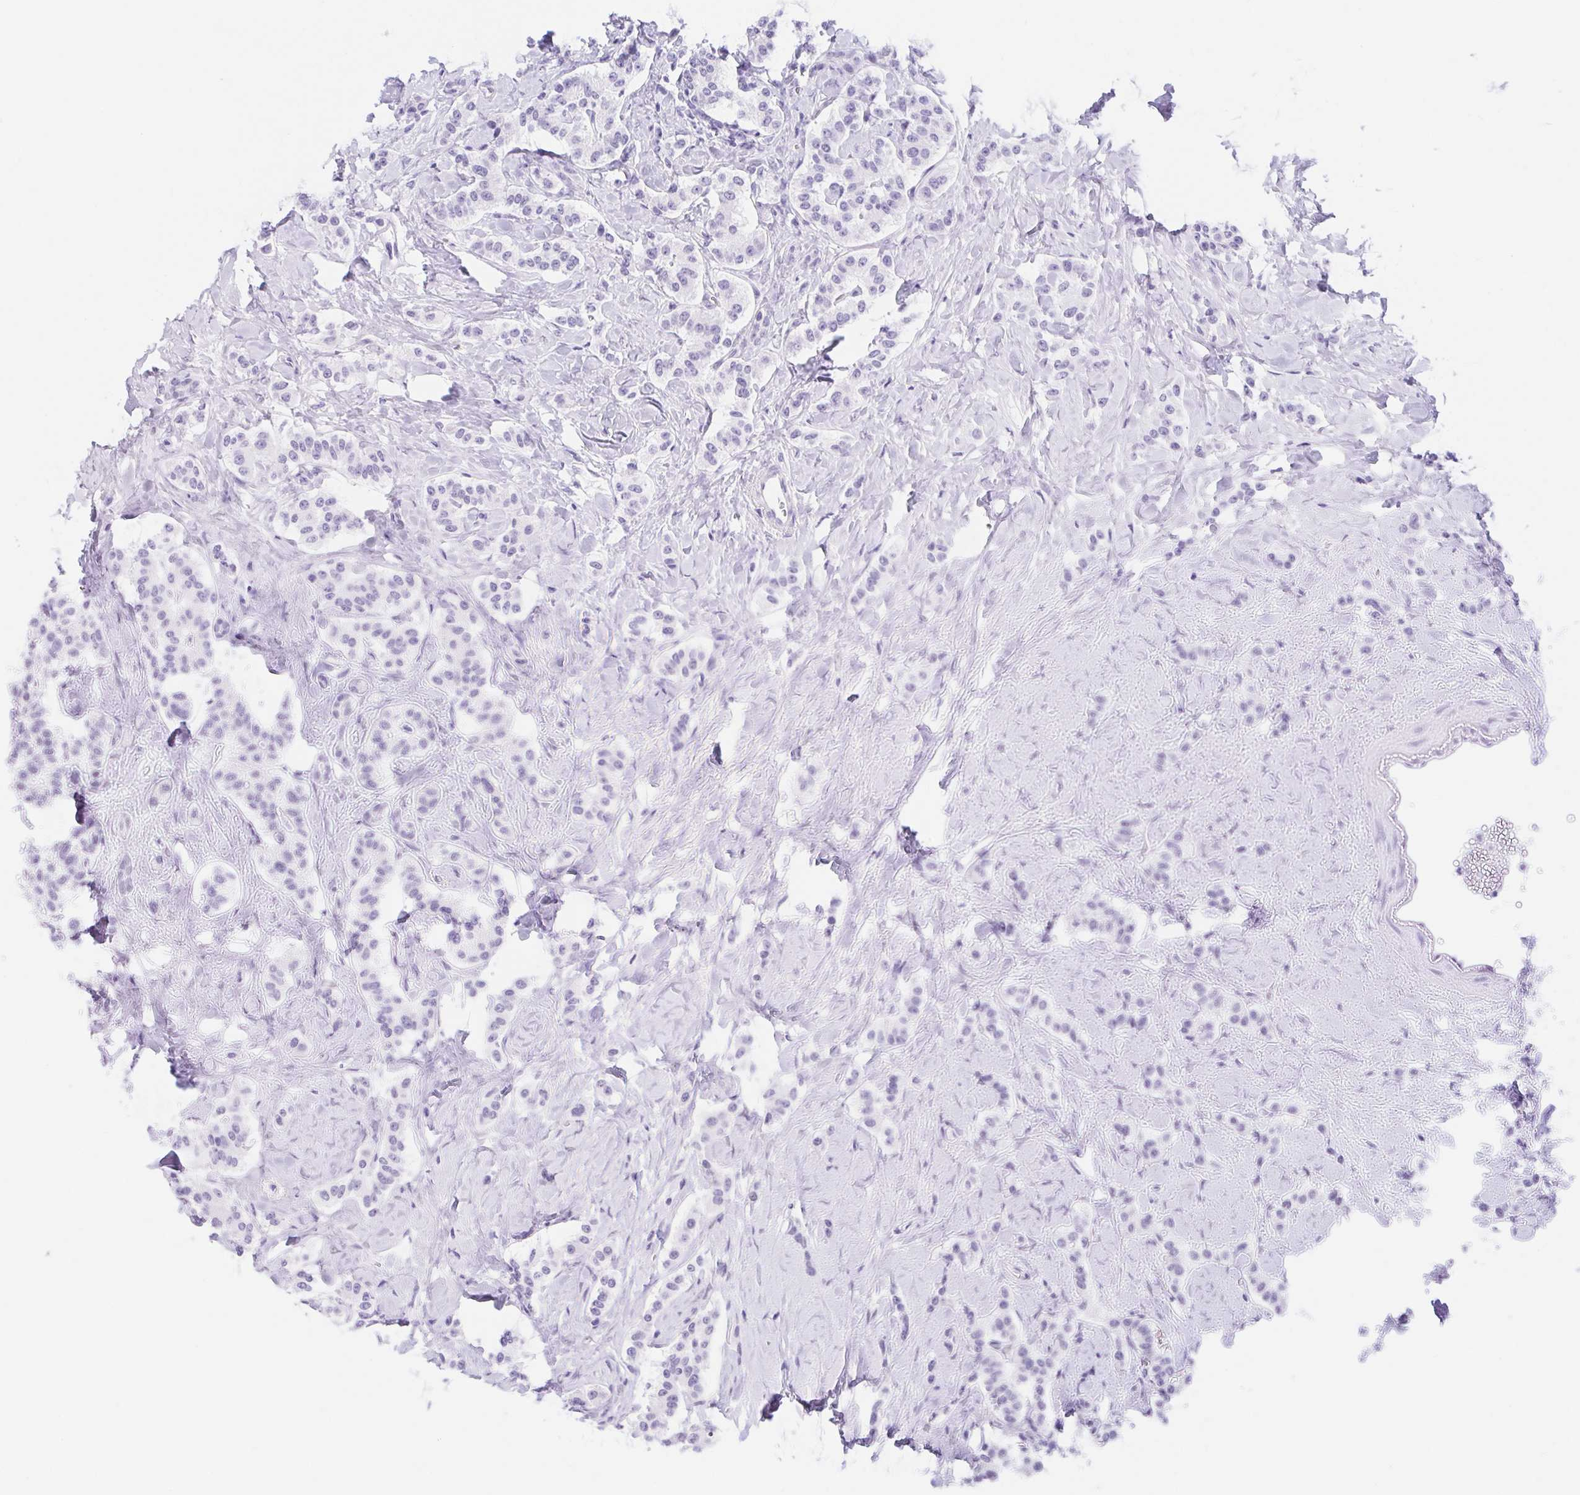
{"staining": {"intensity": "negative", "quantity": "none", "location": "none"}, "tissue": "carcinoid", "cell_type": "Tumor cells", "image_type": "cancer", "snomed": [{"axis": "morphology", "description": "Normal tissue, NOS"}, {"axis": "morphology", "description": "Carcinoid, malignant, NOS"}, {"axis": "topography", "description": "Pancreas"}], "caption": "Image shows no protein staining in tumor cells of carcinoid (malignant) tissue. (DAB immunohistochemistry visualized using brightfield microscopy, high magnification).", "gene": "CAND1", "patient": {"sex": "male", "age": 36}}